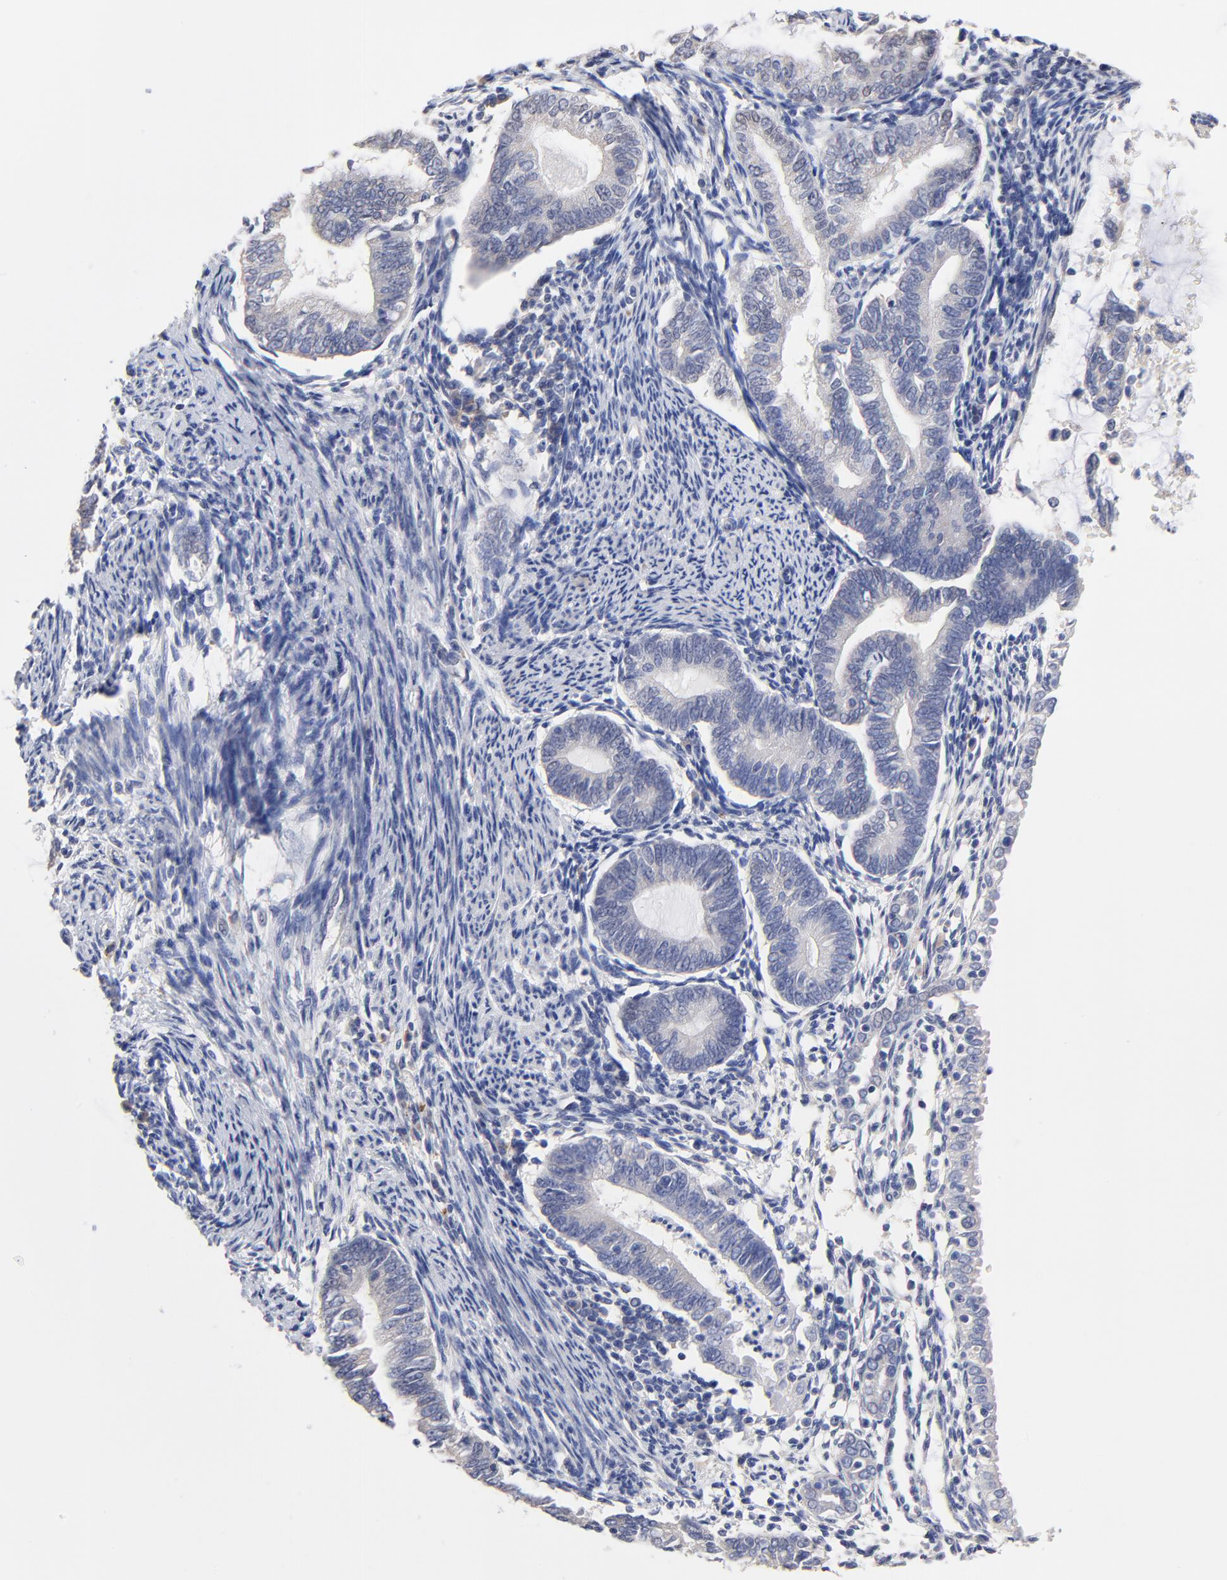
{"staining": {"intensity": "weak", "quantity": "<25%", "location": "cytoplasmic/membranous"}, "tissue": "endometrial cancer", "cell_type": "Tumor cells", "image_type": "cancer", "snomed": [{"axis": "morphology", "description": "Adenocarcinoma, NOS"}, {"axis": "topography", "description": "Endometrium"}], "caption": "IHC of human endometrial cancer reveals no positivity in tumor cells. (Immunohistochemistry (ihc), brightfield microscopy, high magnification).", "gene": "TWNK", "patient": {"sex": "female", "age": 63}}